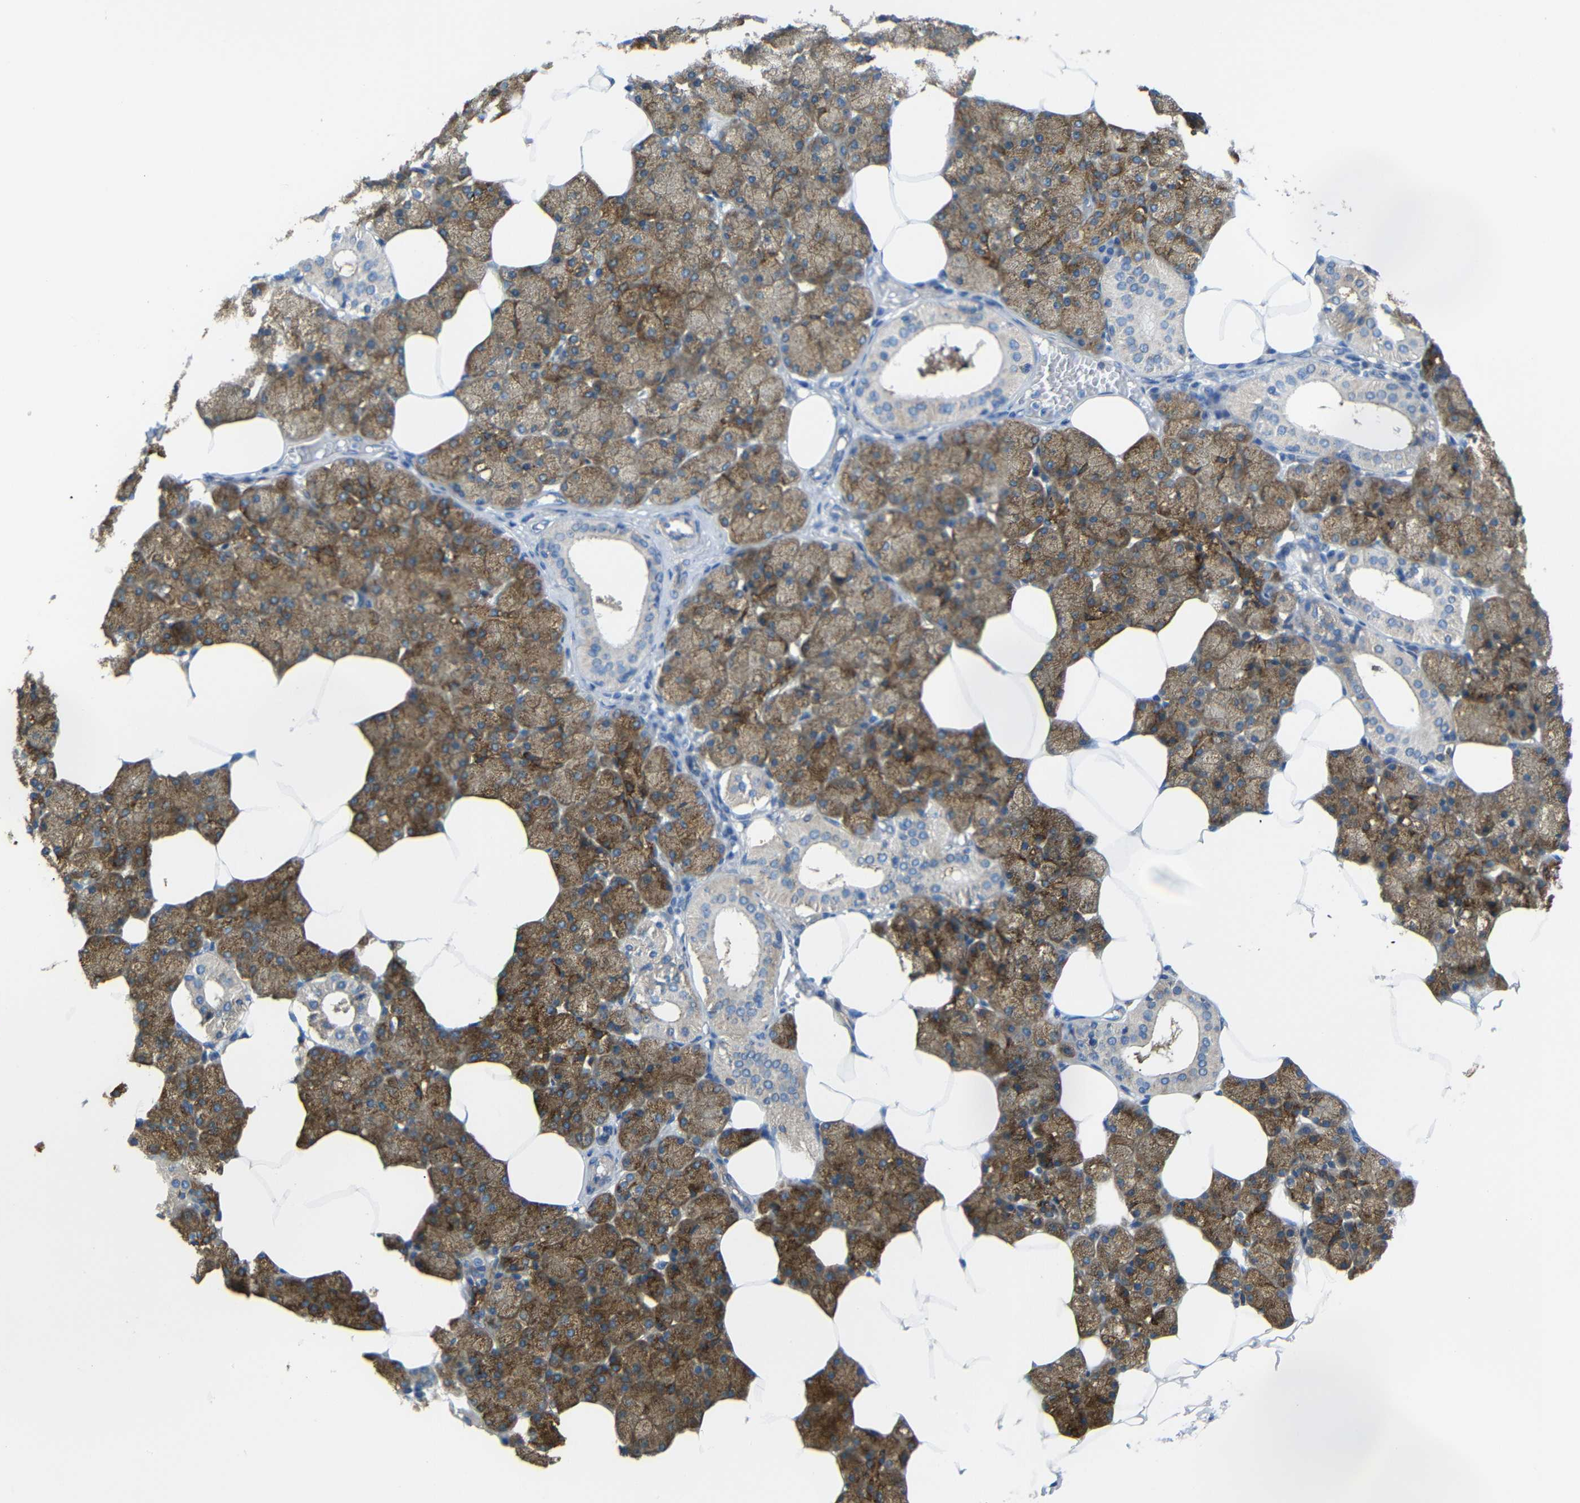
{"staining": {"intensity": "strong", "quantity": ">75%", "location": "cytoplasmic/membranous"}, "tissue": "salivary gland", "cell_type": "Glandular cells", "image_type": "normal", "snomed": [{"axis": "morphology", "description": "Normal tissue, NOS"}, {"axis": "topography", "description": "Salivary gland"}], "caption": "Salivary gland stained for a protein (brown) displays strong cytoplasmic/membranous positive staining in approximately >75% of glandular cells.", "gene": "SYPL1", "patient": {"sex": "male", "age": 62}}